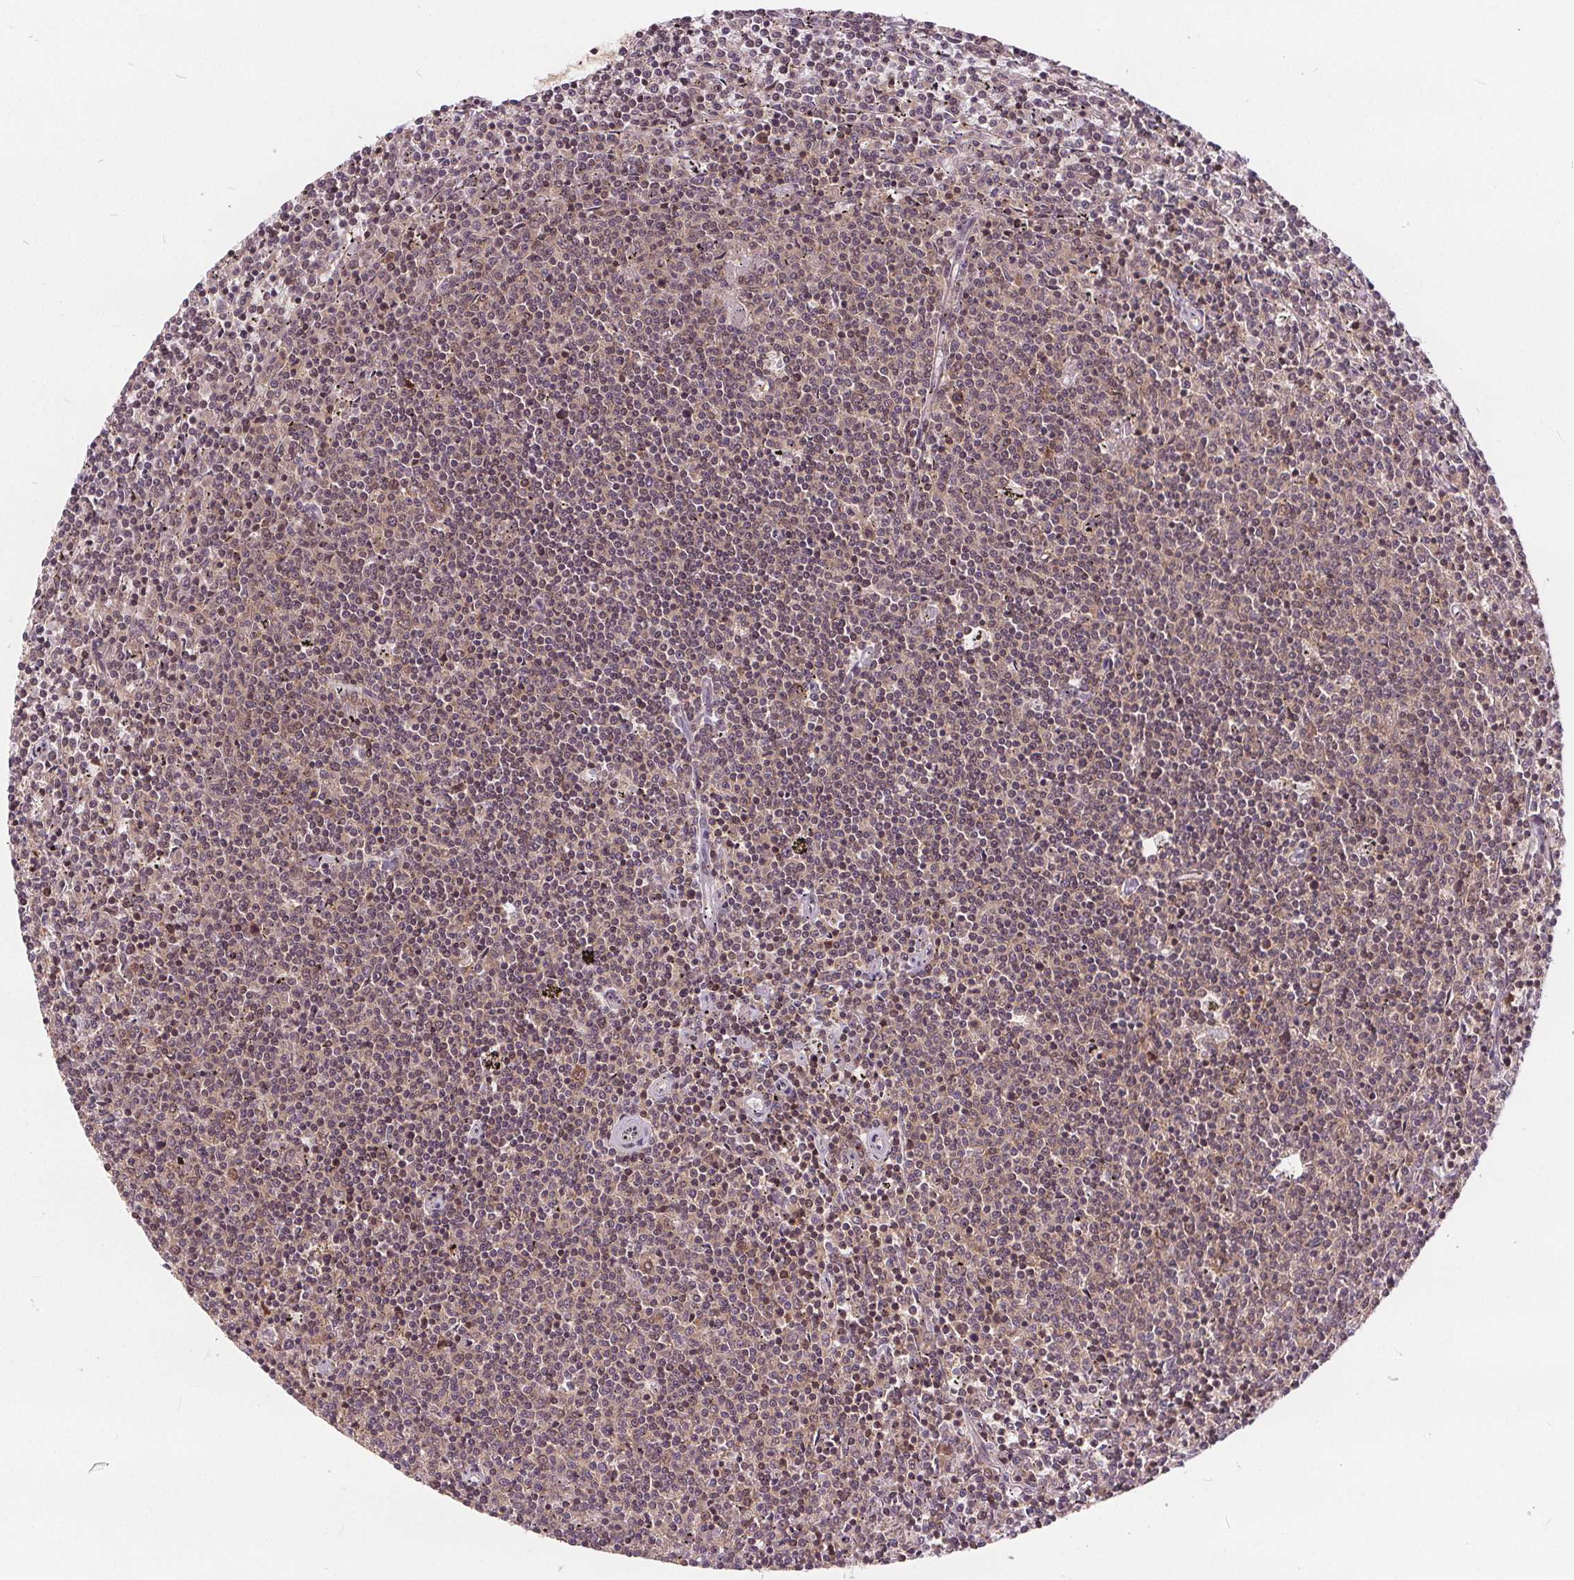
{"staining": {"intensity": "weak", "quantity": "25%-75%", "location": "cytoplasmic/membranous,nuclear"}, "tissue": "lymphoma", "cell_type": "Tumor cells", "image_type": "cancer", "snomed": [{"axis": "morphology", "description": "Malignant lymphoma, non-Hodgkin's type, Low grade"}, {"axis": "topography", "description": "Spleen"}], "caption": "Immunohistochemistry (IHC) staining of malignant lymphoma, non-Hodgkin's type (low-grade), which displays low levels of weak cytoplasmic/membranous and nuclear staining in approximately 25%-75% of tumor cells indicating weak cytoplasmic/membranous and nuclear protein expression. The staining was performed using DAB (3,3'-diaminobenzidine) (brown) for protein detection and nuclei were counterstained in hematoxylin (blue).", "gene": "HIF1AN", "patient": {"sex": "female", "age": 50}}